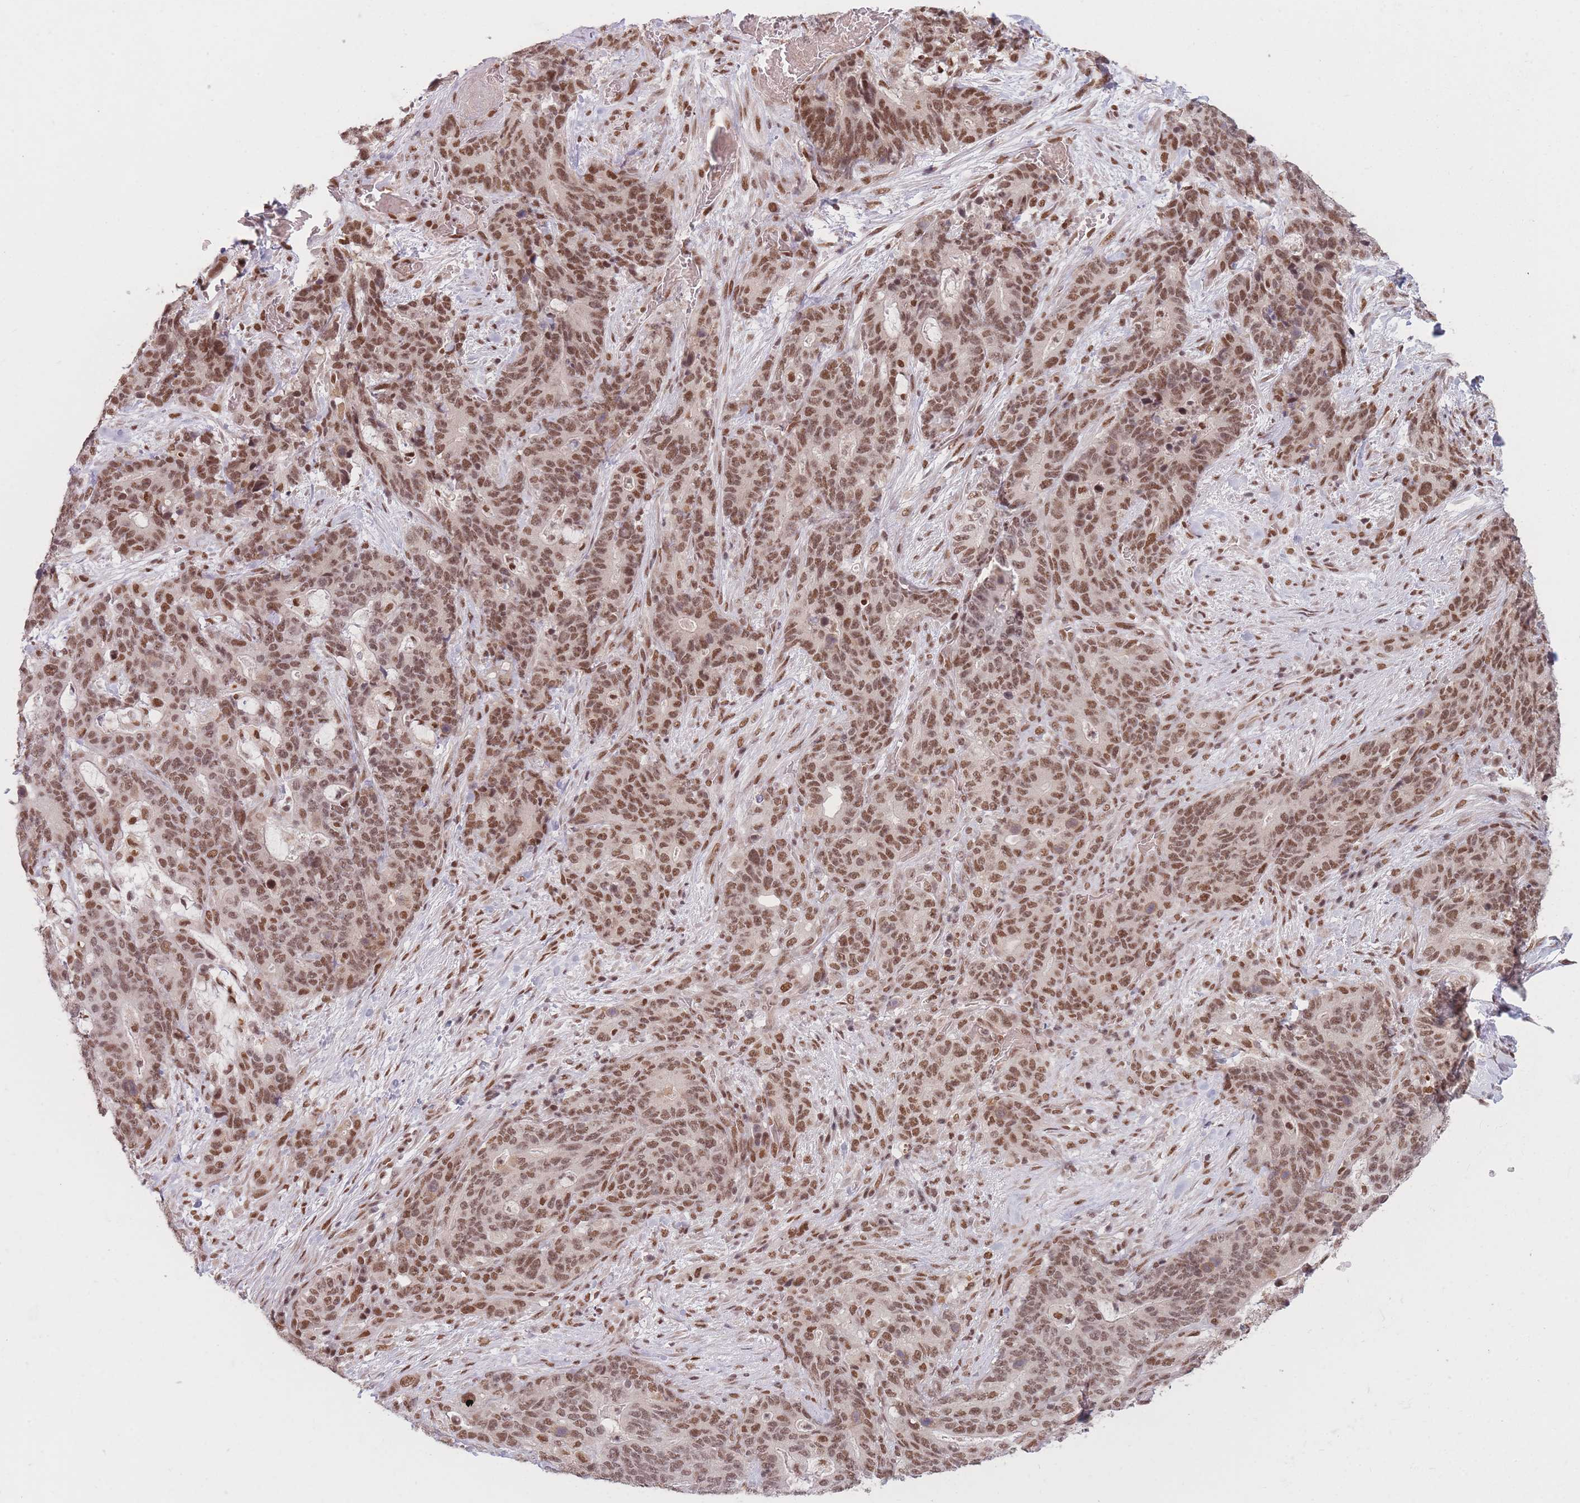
{"staining": {"intensity": "moderate", "quantity": ">75%", "location": "nuclear"}, "tissue": "stomach cancer", "cell_type": "Tumor cells", "image_type": "cancer", "snomed": [{"axis": "morphology", "description": "Normal tissue, NOS"}, {"axis": "morphology", "description": "Adenocarcinoma, NOS"}, {"axis": "topography", "description": "Stomach"}], "caption": "Brown immunohistochemical staining in stomach cancer (adenocarcinoma) exhibits moderate nuclear staining in approximately >75% of tumor cells.", "gene": "SUPT6H", "patient": {"sex": "female", "age": 64}}